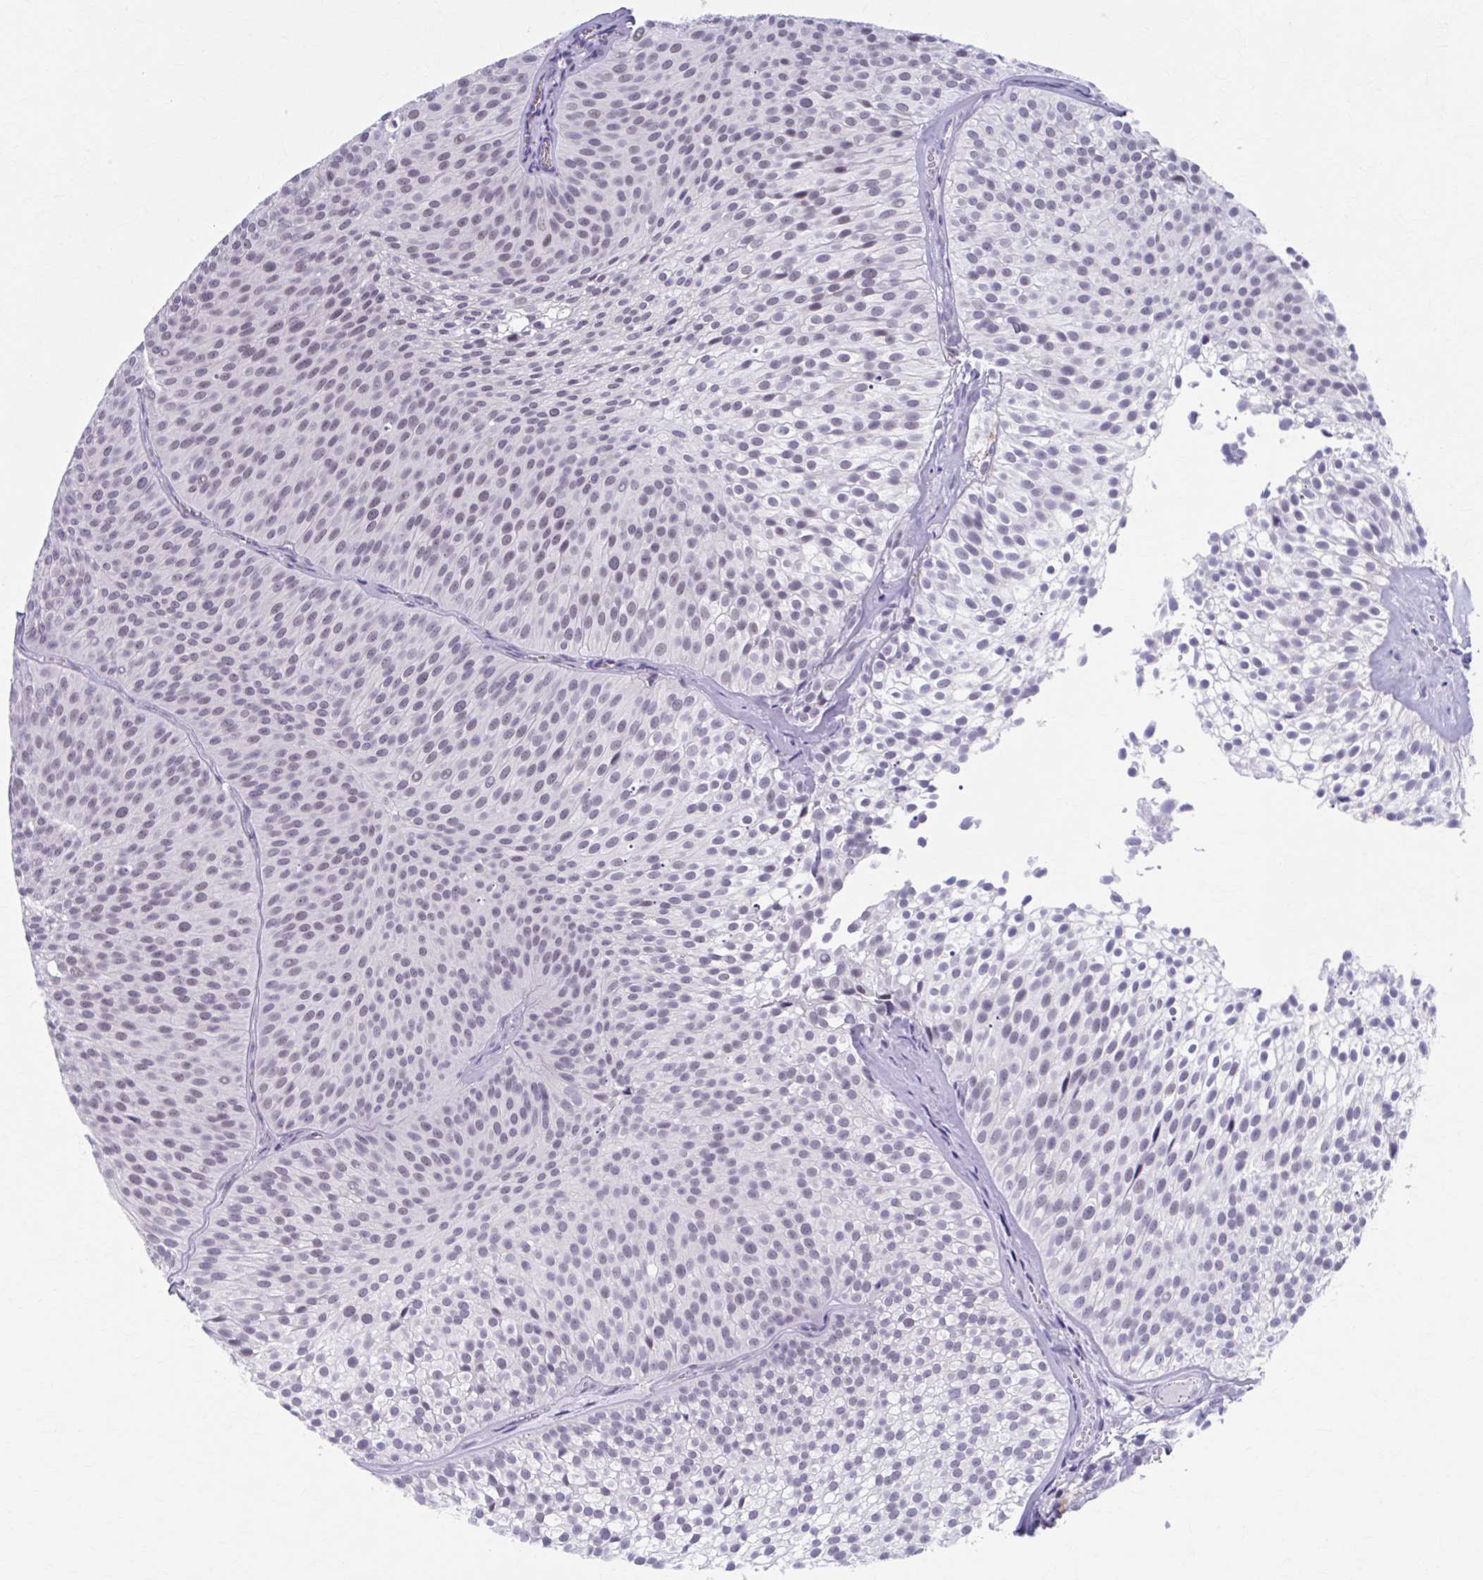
{"staining": {"intensity": "weak", "quantity": ">75%", "location": "nuclear"}, "tissue": "urothelial cancer", "cell_type": "Tumor cells", "image_type": "cancer", "snomed": [{"axis": "morphology", "description": "Urothelial carcinoma, Low grade"}, {"axis": "topography", "description": "Urinary bladder"}], "caption": "A low amount of weak nuclear positivity is present in about >75% of tumor cells in low-grade urothelial carcinoma tissue.", "gene": "CCDC105", "patient": {"sex": "male", "age": 91}}